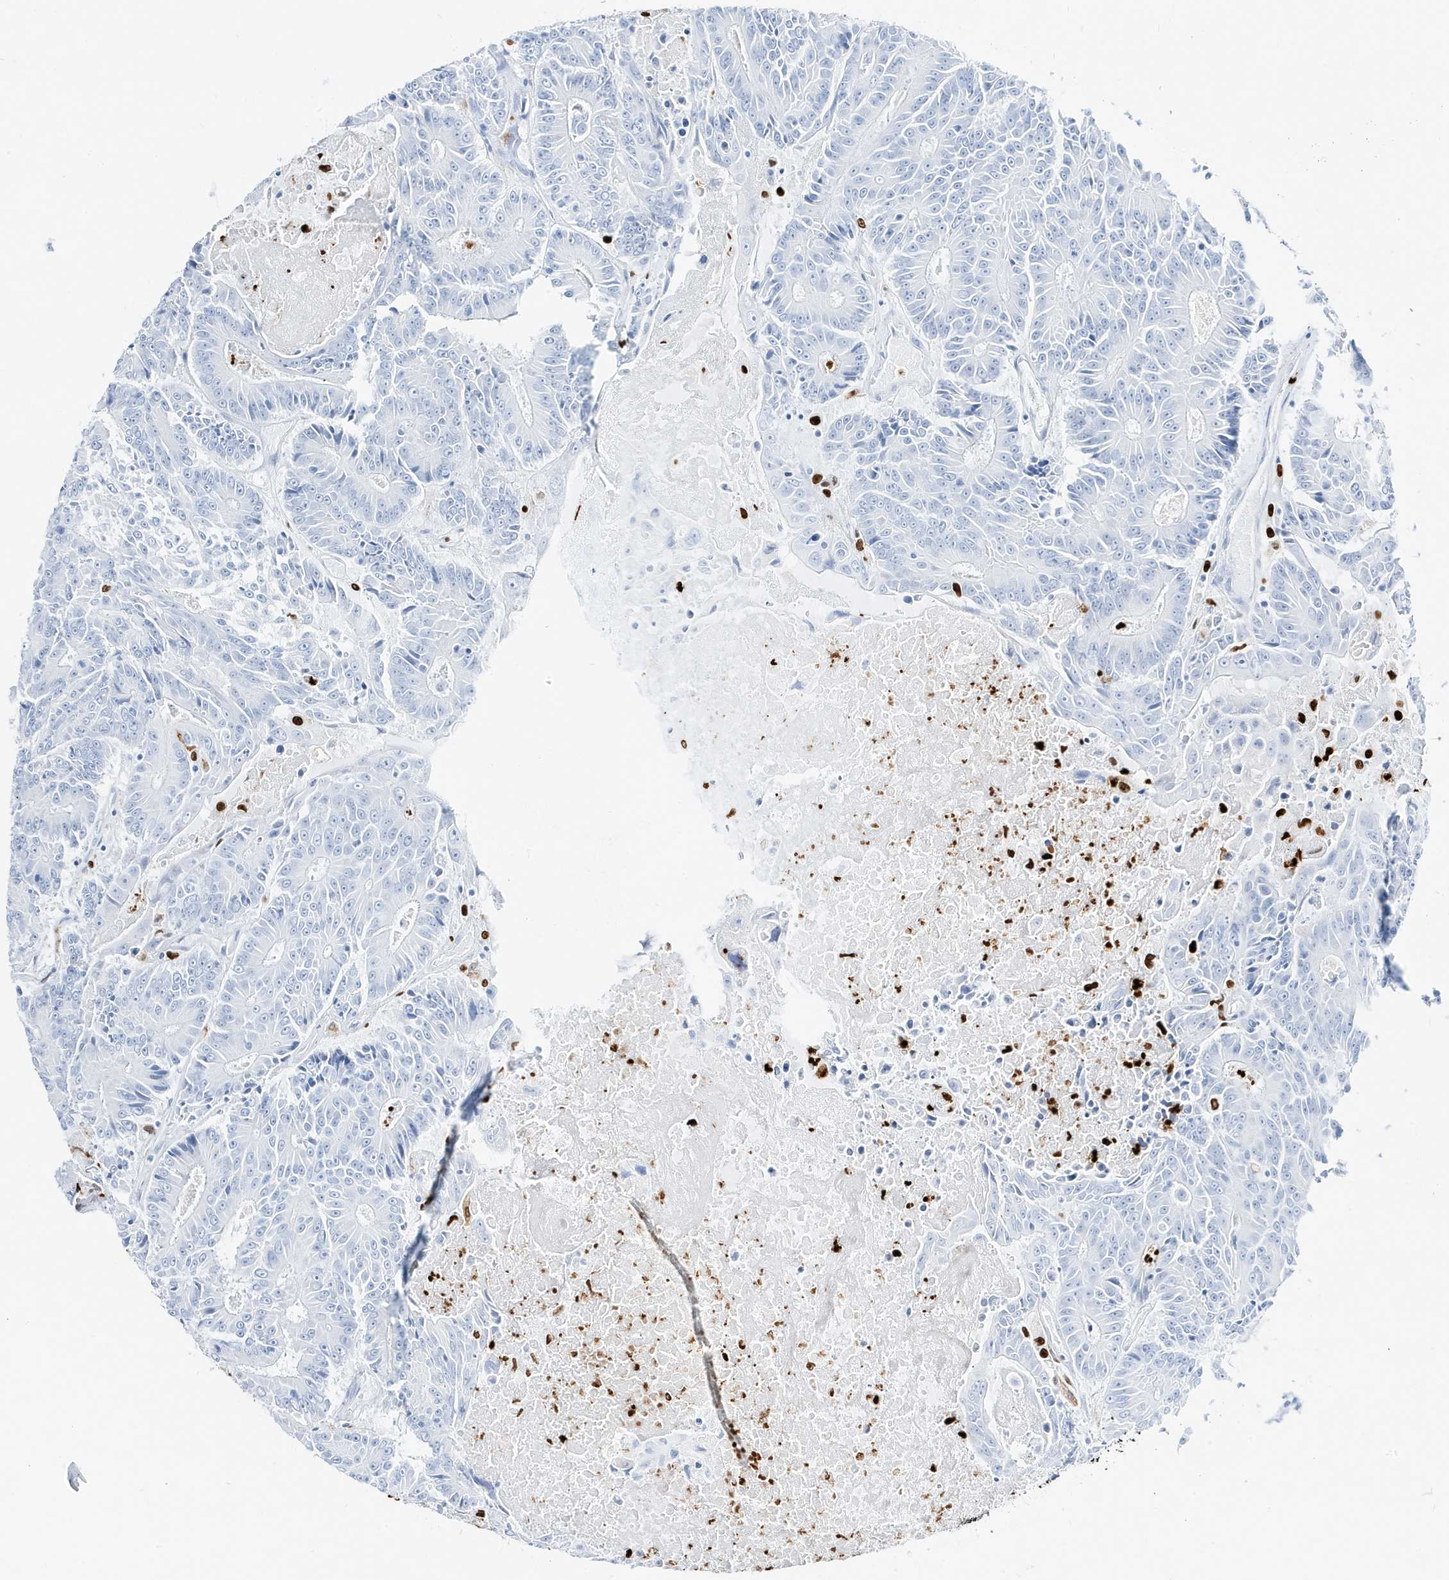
{"staining": {"intensity": "negative", "quantity": "none", "location": "none"}, "tissue": "colorectal cancer", "cell_type": "Tumor cells", "image_type": "cancer", "snomed": [{"axis": "morphology", "description": "Adenocarcinoma, NOS"}, {"axis": "topography", "description": "Colon"}], "caption": "IHC micrograph of human colorectal cancer (adenocarcinoma) stained for a protein (brown), which demonstrates no staining in tumor cells.", "gene": "MNDA", "patient": {"sex": "male", "age": 83}}